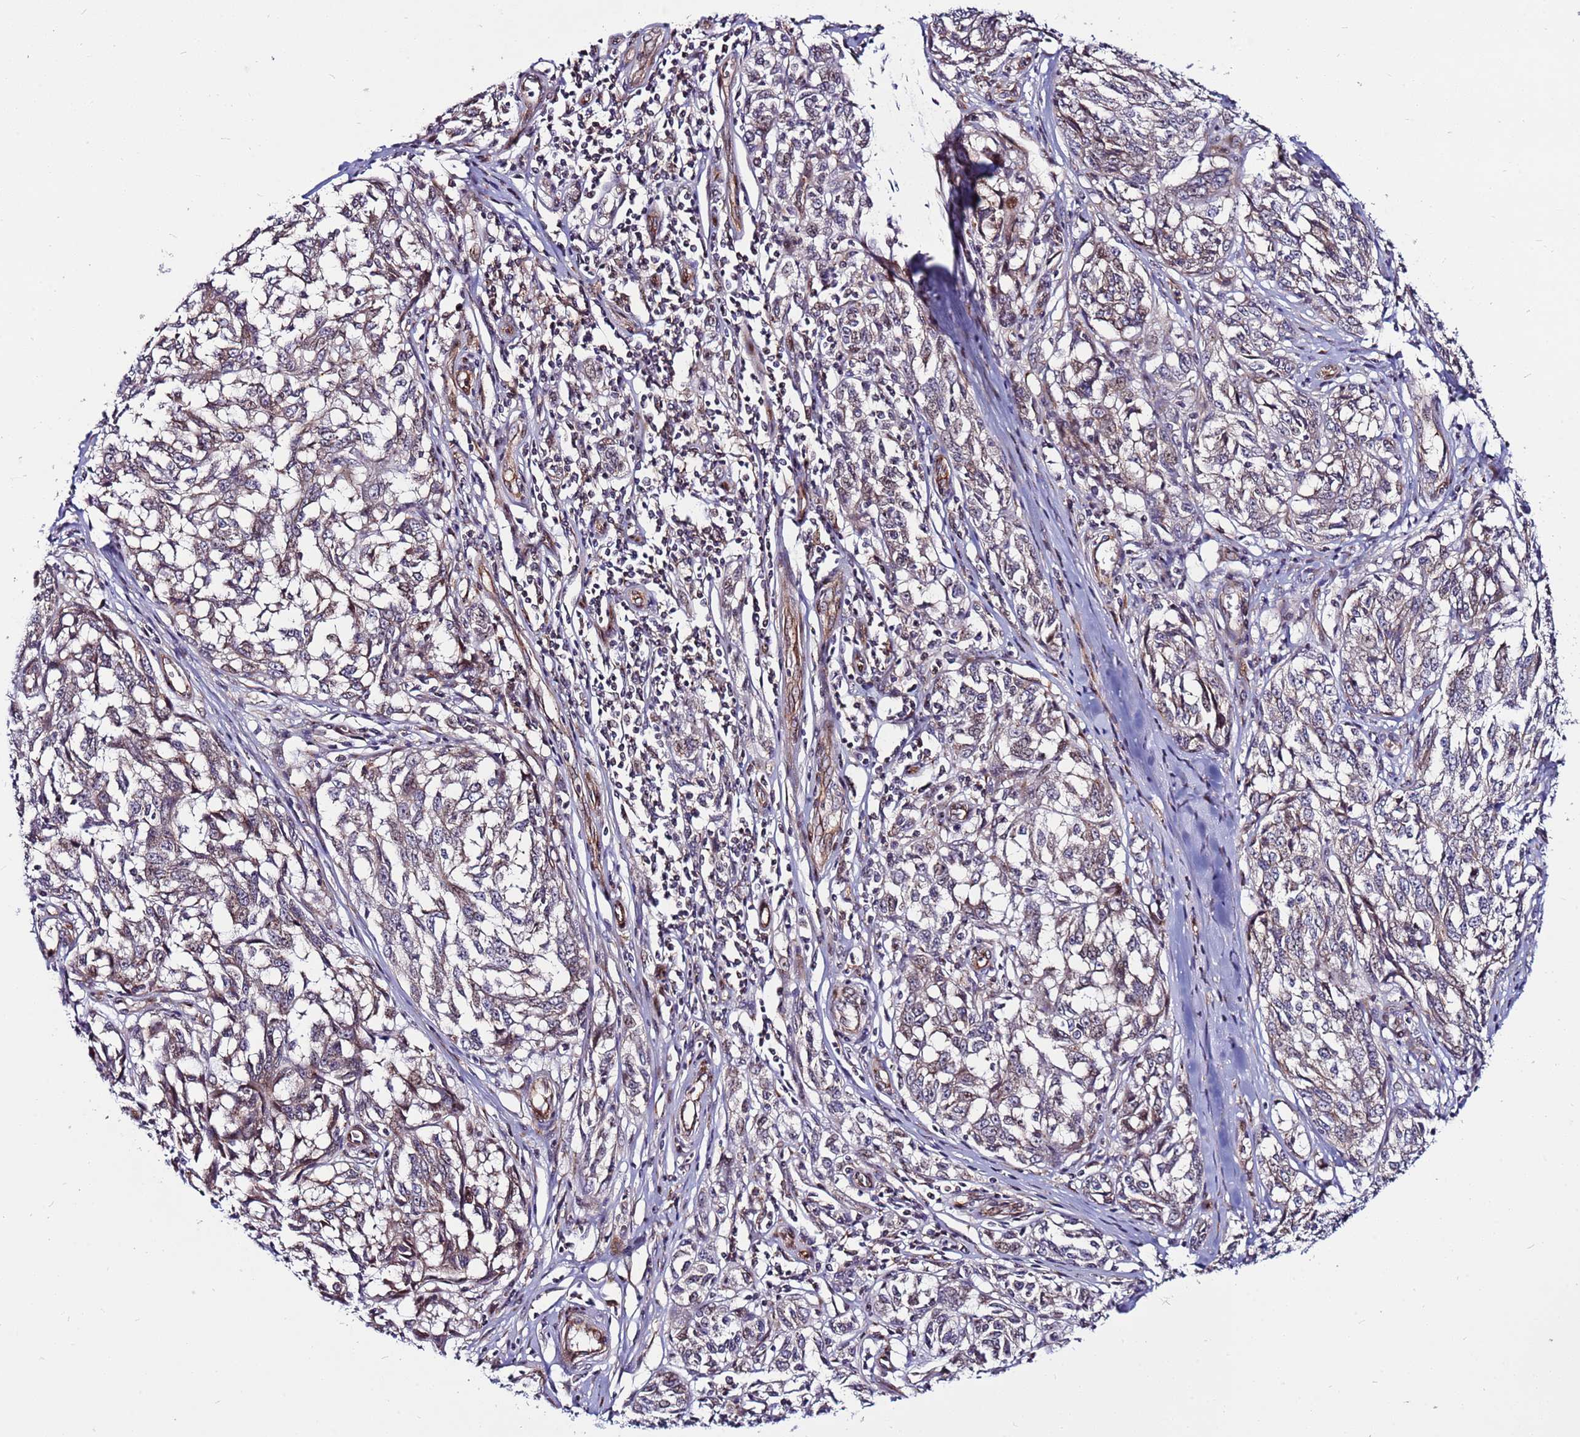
{"staining": {"intensity": "weak", "quantity": "25%-75%", "location": "cytoplasmic/membranous,nuclear"}, "tissue": "melanoma", "cell_type": "Tumor cells", "image_type": "cancer", "snomed": [{"axis": "morphology", "description": "Malignant melanoma, NOS"}, {"axis": "topography", "description": "Skin"}], "caption": "The image shows a brown stain indicating the presence of a protein in the cytoplasmic/membranous and nuclear of tumor cells in melanoma.", "gene": "WBP11", "patient": {"sex": "female", "age": 64}}